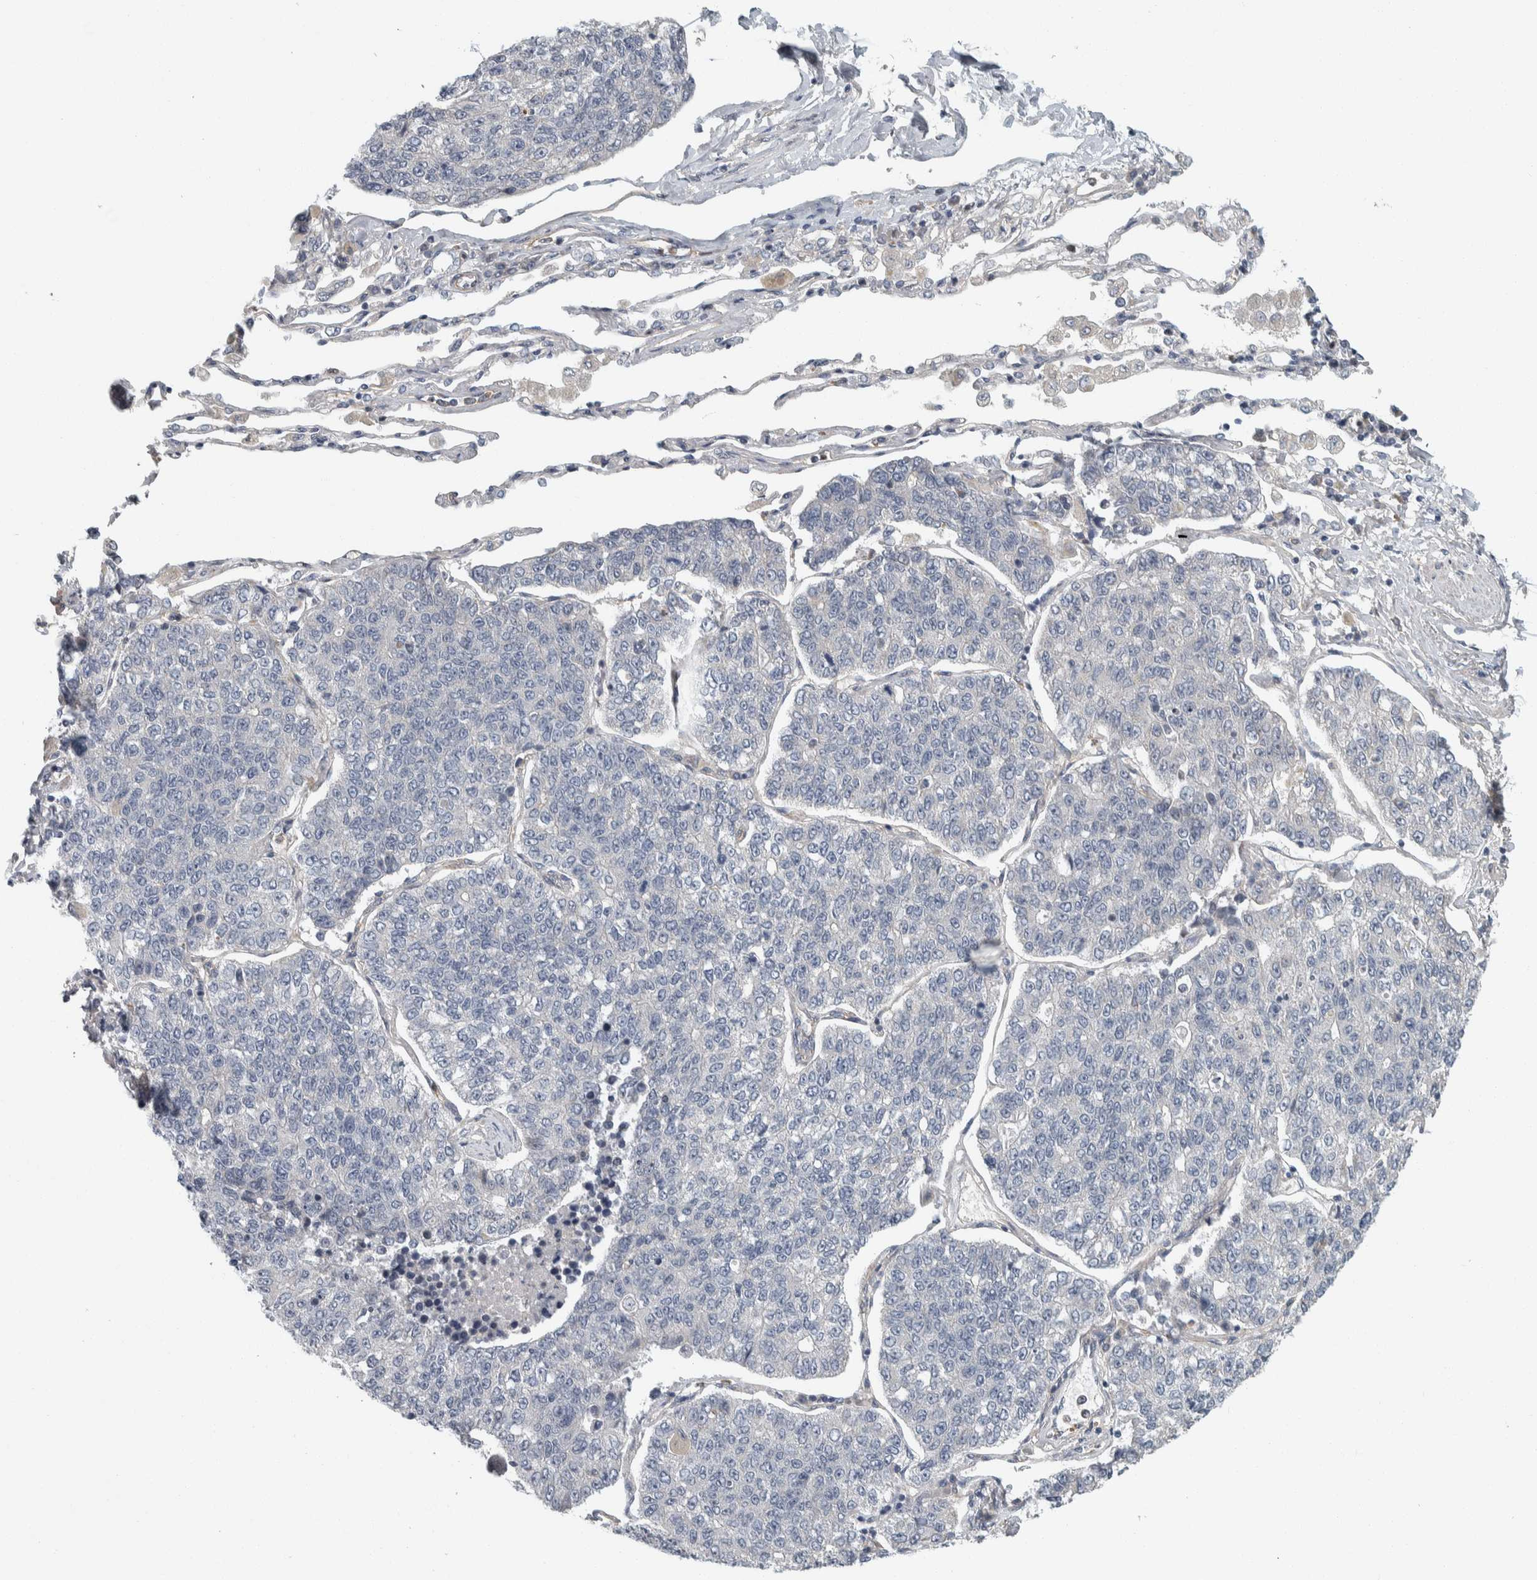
{"staining": {"intensity": "negative", "quantity": "none", "location": "none"}, "tissue": "lung cancer", "cell_type": "Tumor cells", "image_type": "cancer", "snomed": [{"axis": "morphology", "description": "Adenocarcinoma, NOS"}, {"axis": "topography", "description": "Lung"}], "caption": "The IHC histopathology image has no significant positivity in tumor cells of lung cancer tissue. Nuclei are stained in blue.", "gene": "KCNJ3", "patient": {"sex": "male", "age": 49}}